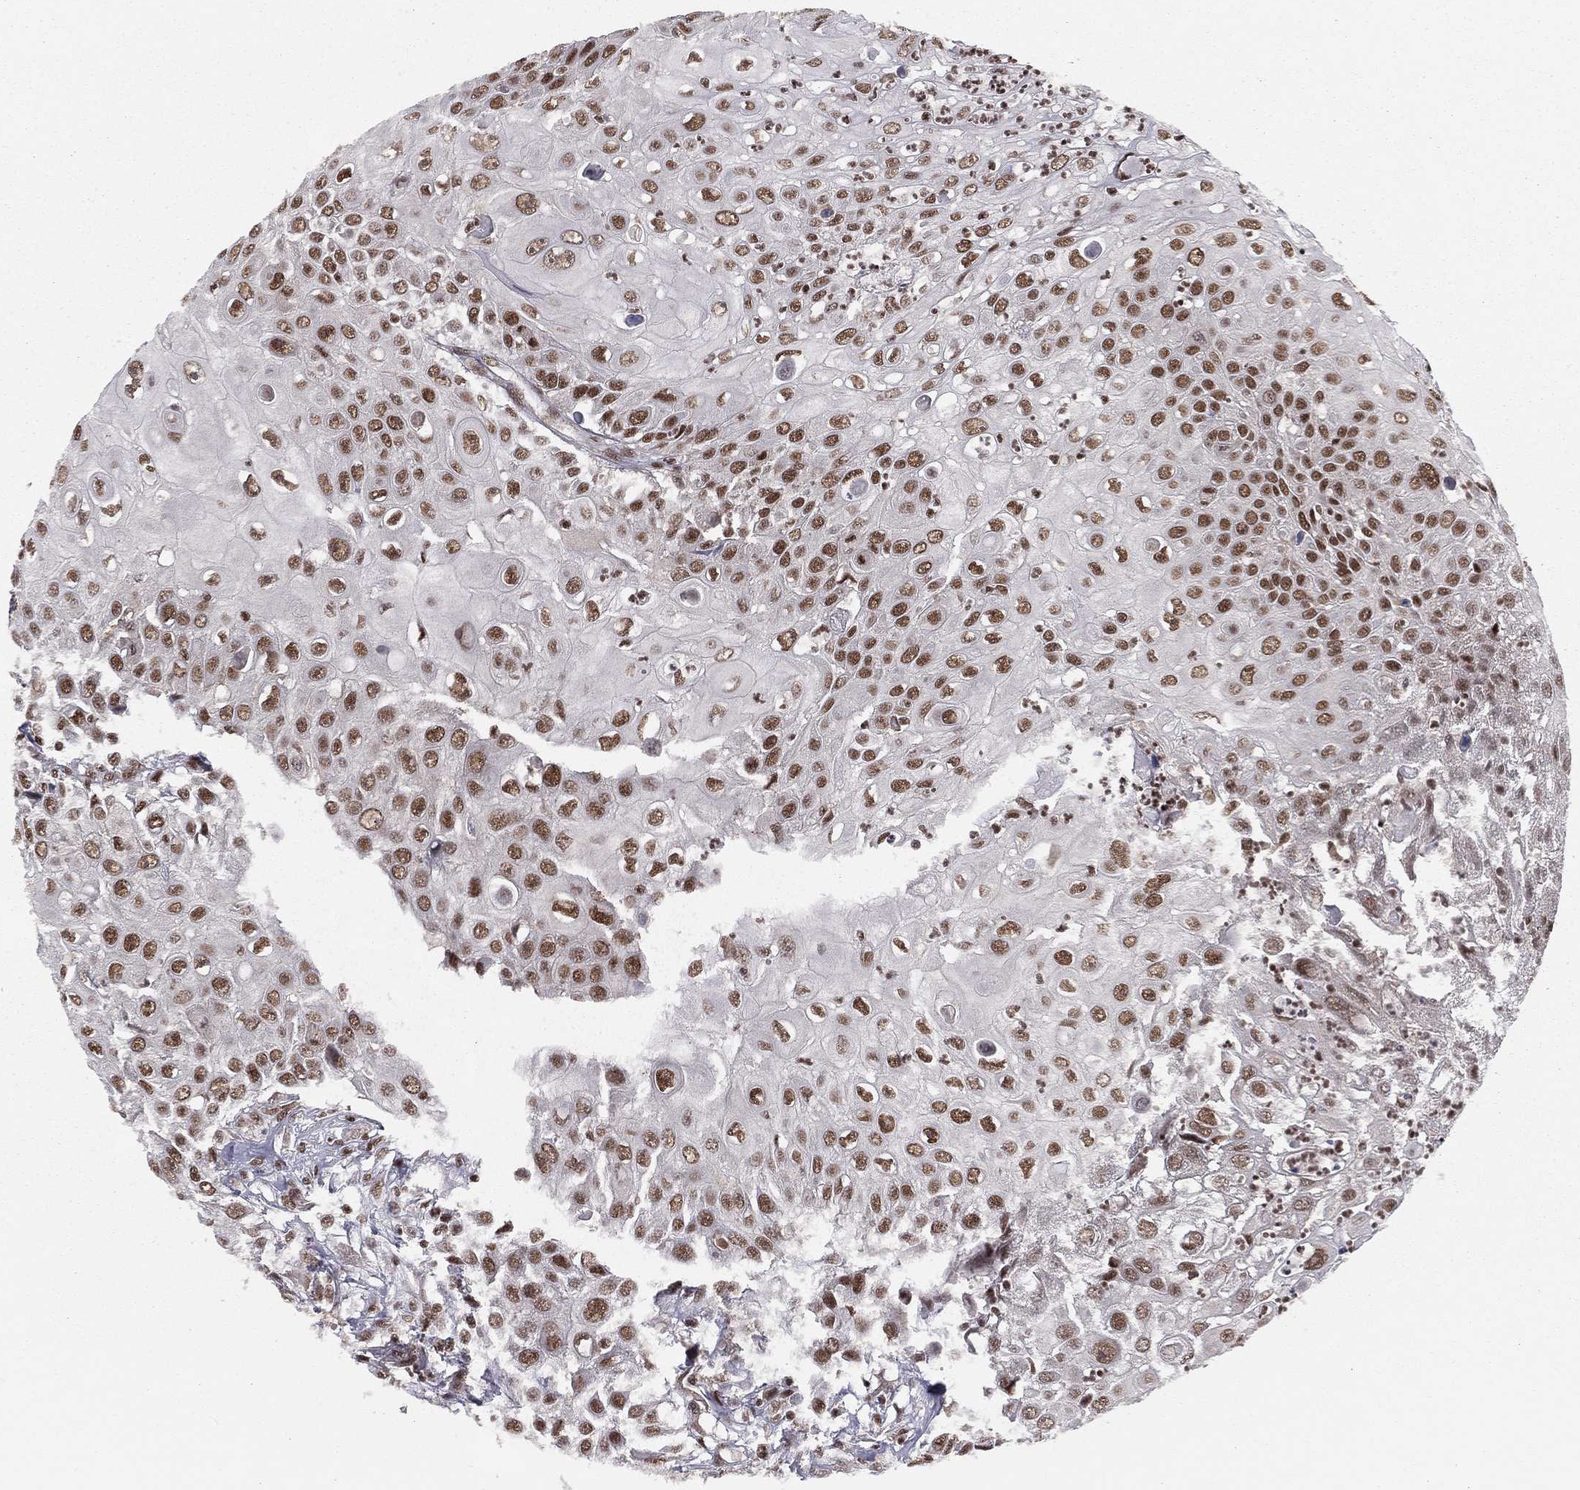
{"staining": {"intensity": "strong", "quantity": ">75%", "location": "nuclear"}, "tissue": "urothelial cancer", "cell_type": "Tumor cells", "image_type": "cancer", "snomed": [{"axis": "morphology", "description": "Urothelial carcinoma, High grade"}, {"axis": "topography", "description": "Urinary bladder"}], "caption": "Immunohistochemistry (IHC) image of neoplastic tissue: human urothelial cancer stained using IHC demonstrates high levels of strong protein expression localized specifically in the nuclear of tumor cells, appearing as a nuclear brown color.", "gene": "NFYB", "patient": {"sex": "female", "age": 79}}